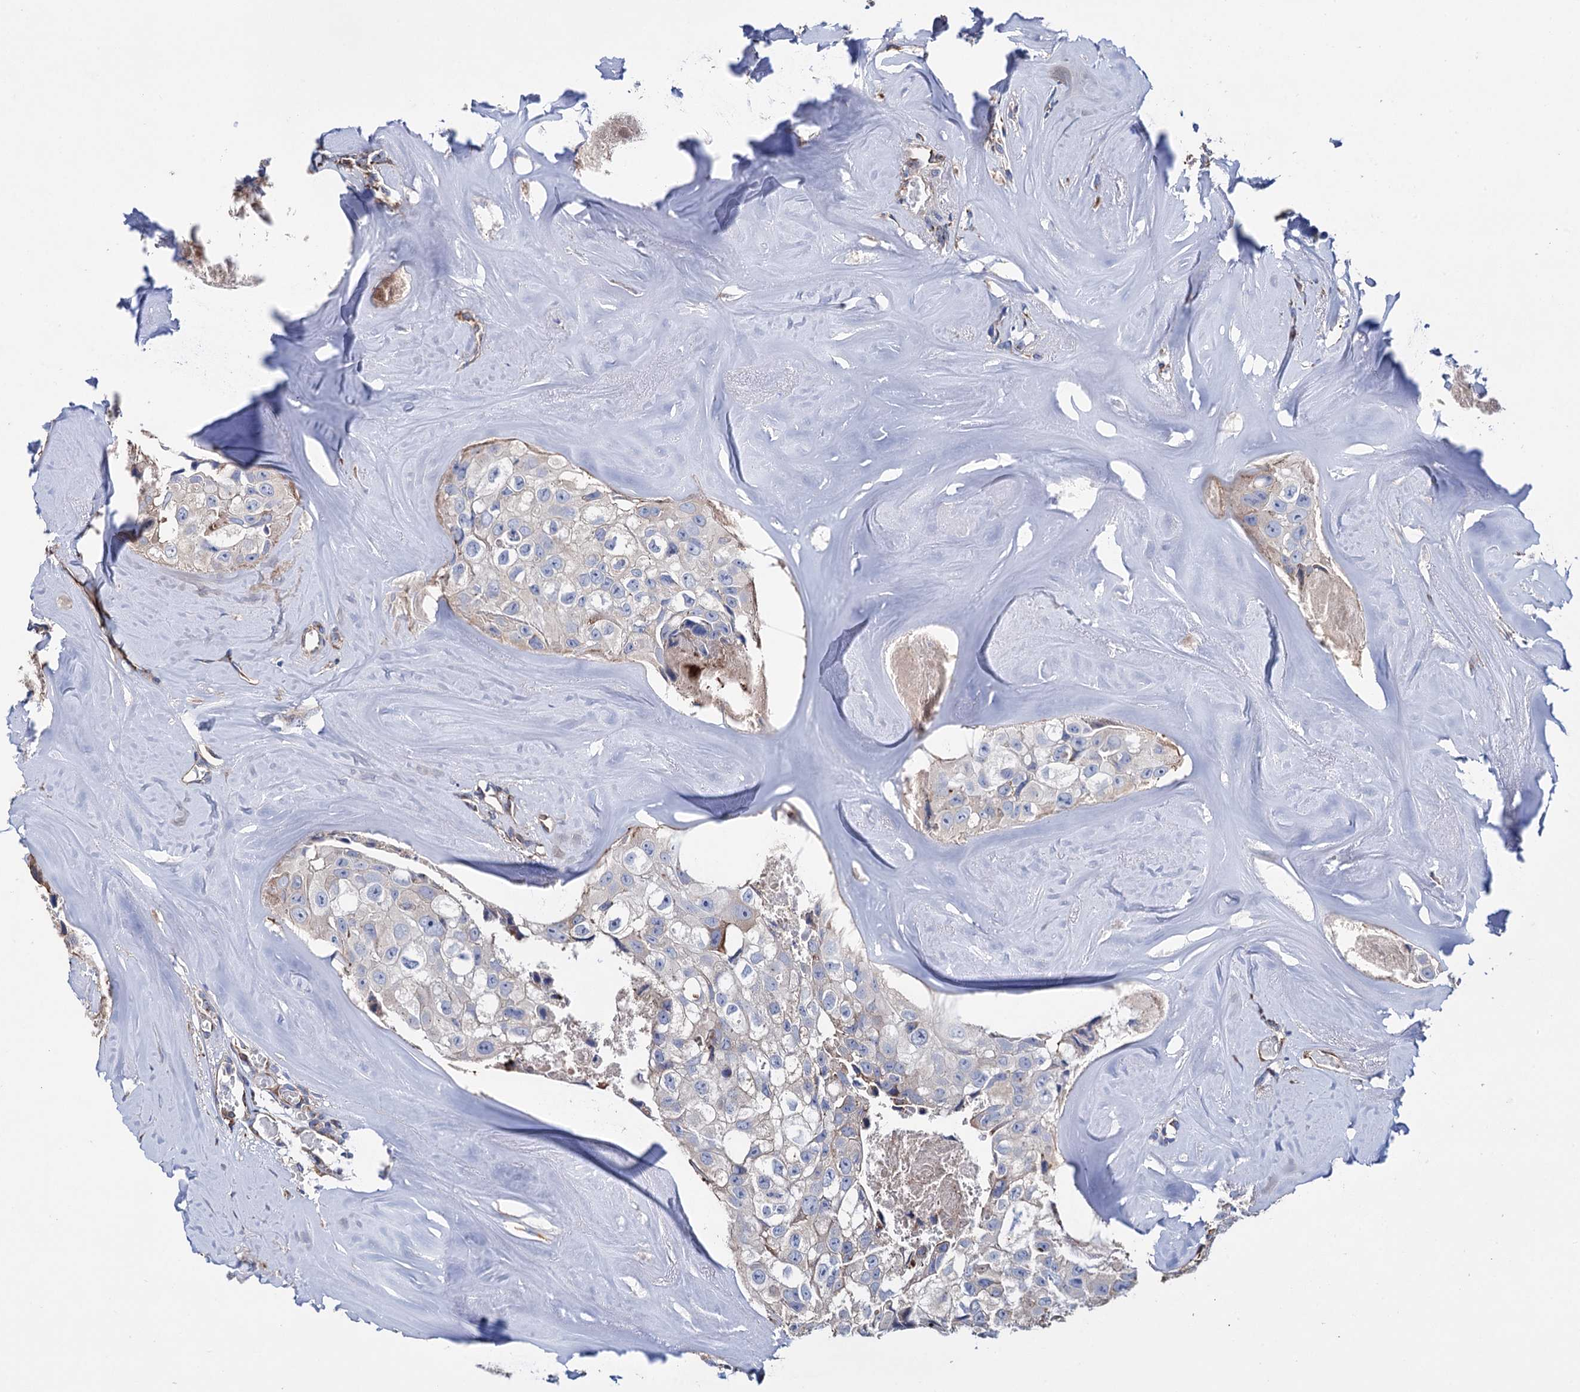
{"staining": {"intensity": "negative", "quantity": "none", "location": "none"}, "tissue": "head and neck cancer", "cell_type": "Tumor cells", "image_type": "cancer", "snomed": [{"axis": "morphology", "description": "Adenocarcinoma, NOS"}, {"axis": "morphology", "description": "Adenocarcinoma, metastatic, NOS"}, {"axis": "topography", "description": "Head-Neck"}], "caption": "Immunohistochemistry histopathology image of human head and neck adenocarcinoma stained for a protein (brown), which displays no positivity in tumor cells. The staining is performed using DAB brown chromogen with nuclei counter-stained in using hematoxylin.", "gene": "SCPEP1", "patient": {"sex": "male", "age": 75}}